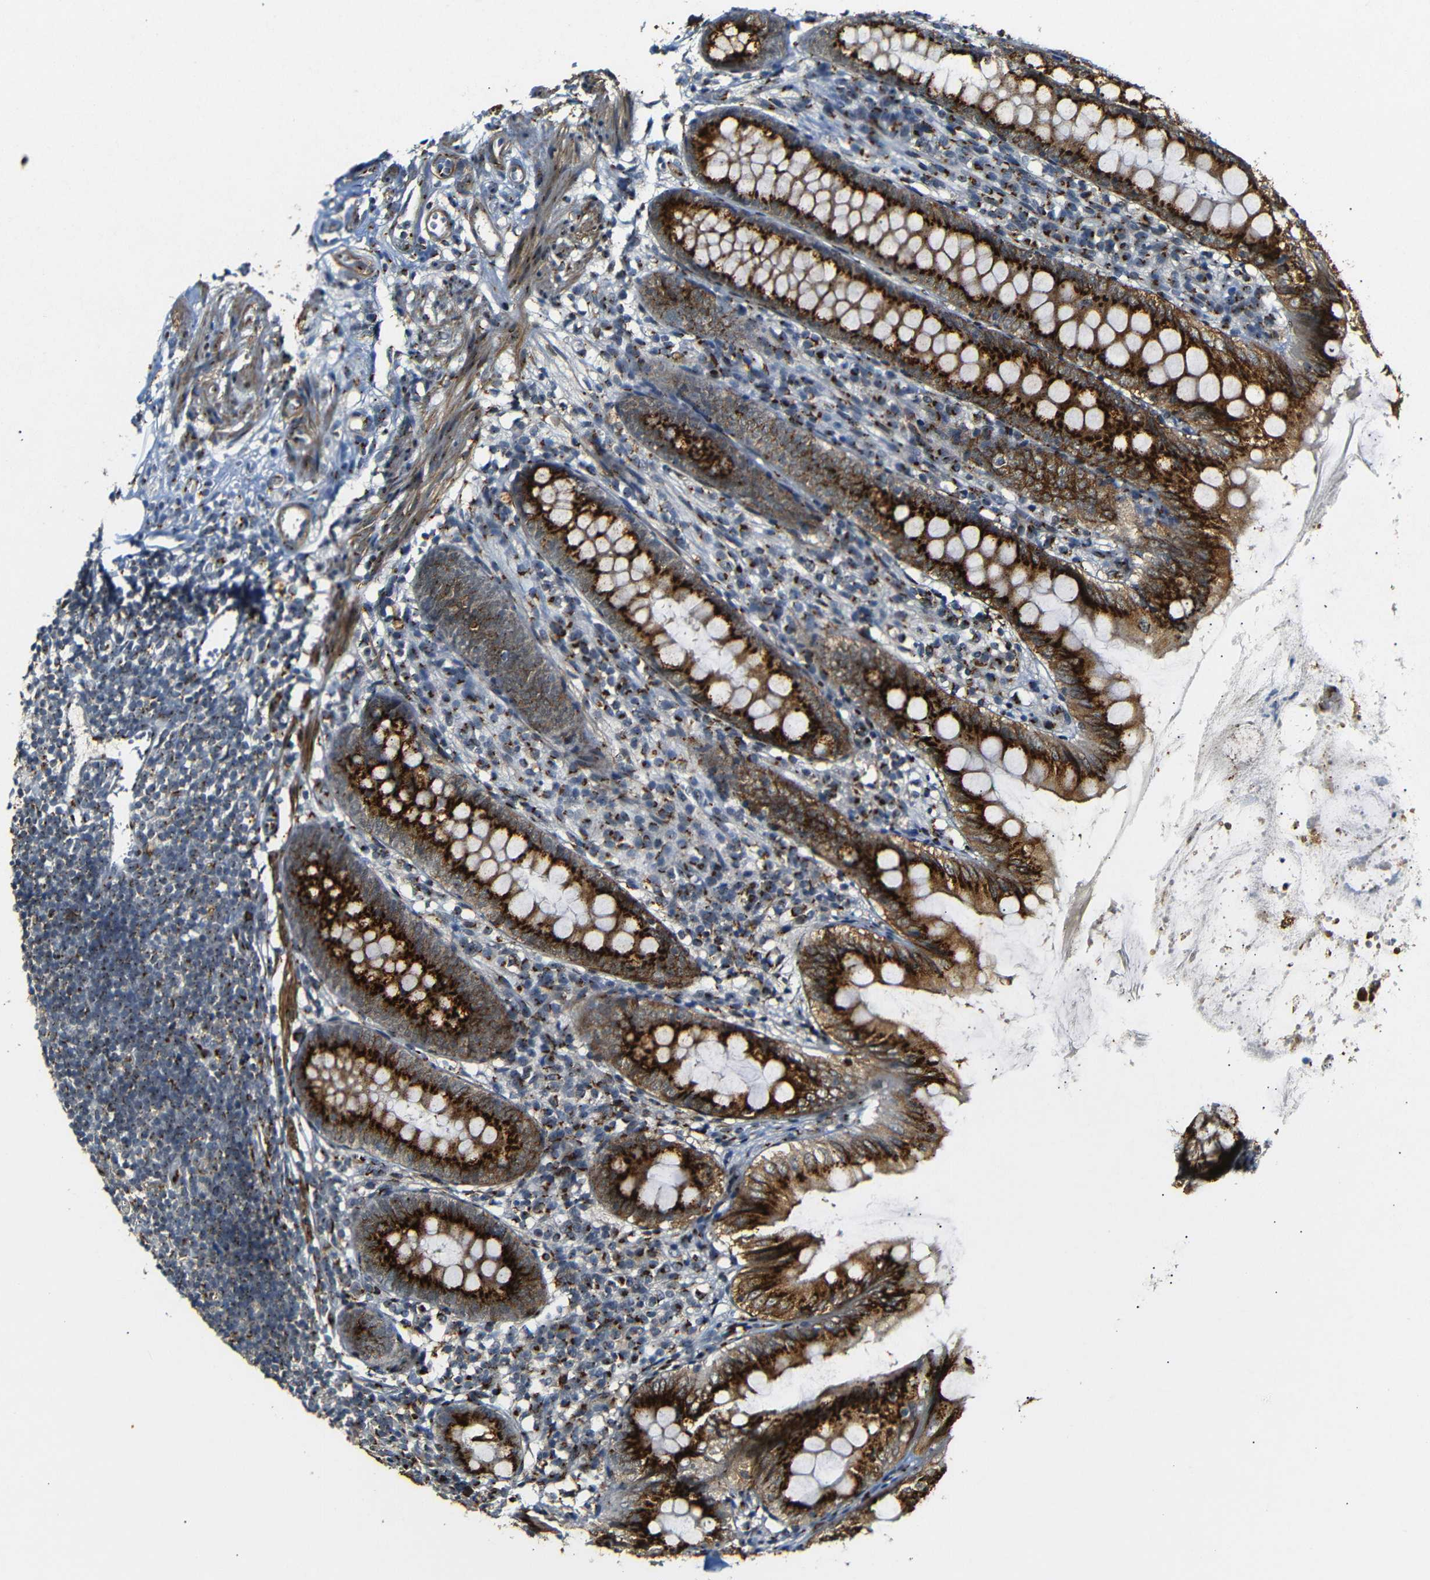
{"staining": {"intensity": "strong", "quantity": ">75%", "location": "cytoplasmic/membranous"}, "tissue": "appendix", "cell_type": "Glandular cells", "image_type": "normal", "snomed": [{"axis": "morphology", "description": "Normal tissue, NOS"}, {"axis": "topography", "description": "Appendix"}], "caption": "The photomicrograph reveals a brown stain indicating the presence of a protein in the cytoplasmic/membranous of glandular cells in appendix. Using DAB (3,3'-diaminobenzidine) (brown) and hematoxylin (blue) stains, captured at high magnification using brightfield microscopy.", "gene": "TGOLN2", "patient": {"sex": "female", "age": 77}}